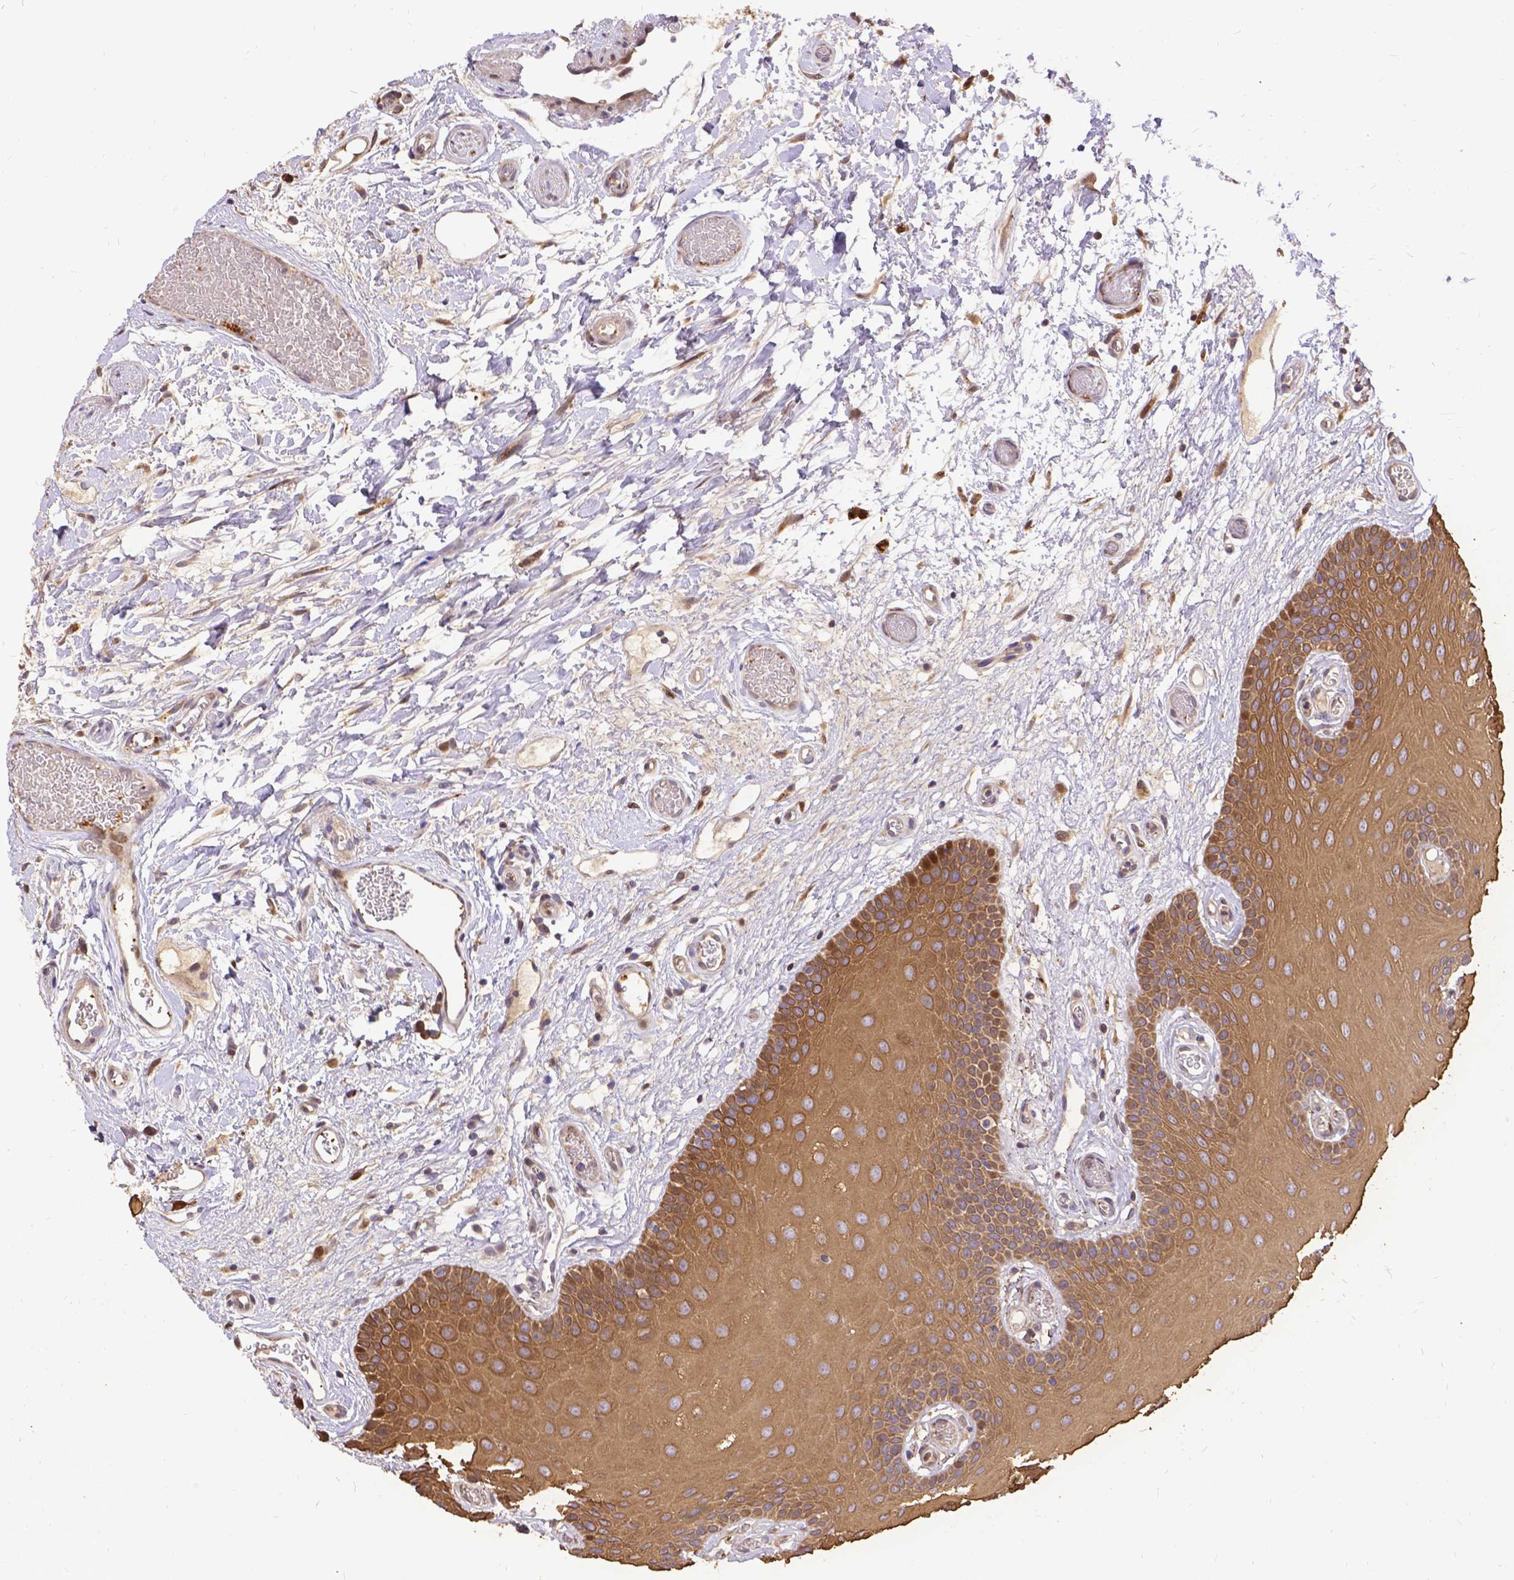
{"staining": {"intensity": "weak", "quantity": ">75%", "location": "cytoplasmic/membranous"}, "tissue": "oral mucosa", "cell_type": "Squamous epithelial cells", "image_type": "normal", "snomed": [{"axis": "morphology", "description": "Normal tissue, NOS"}, {"axis": "morphology", "description": "Squamous cell carcinoma, NOS"}, {"axis": "topography", "description": "Oral tissue"}, {"axis": "topography", "description": "Head-Neck"}], "caption": "Immunohistochemical staining of unremarkable human oral mucosa reveals >75% levels of weak cytoplasmic/membranous protein positivity in about >75% of squamous epithelial cells. The protein is stained brown, and the nuclei are stained in blue (DAB (3,3'-diaminobenzidine) IHC with brightfield microscopy, high magnification).", "gene": "DENND6A", "patient": {"sex": "male", "age": 78}}